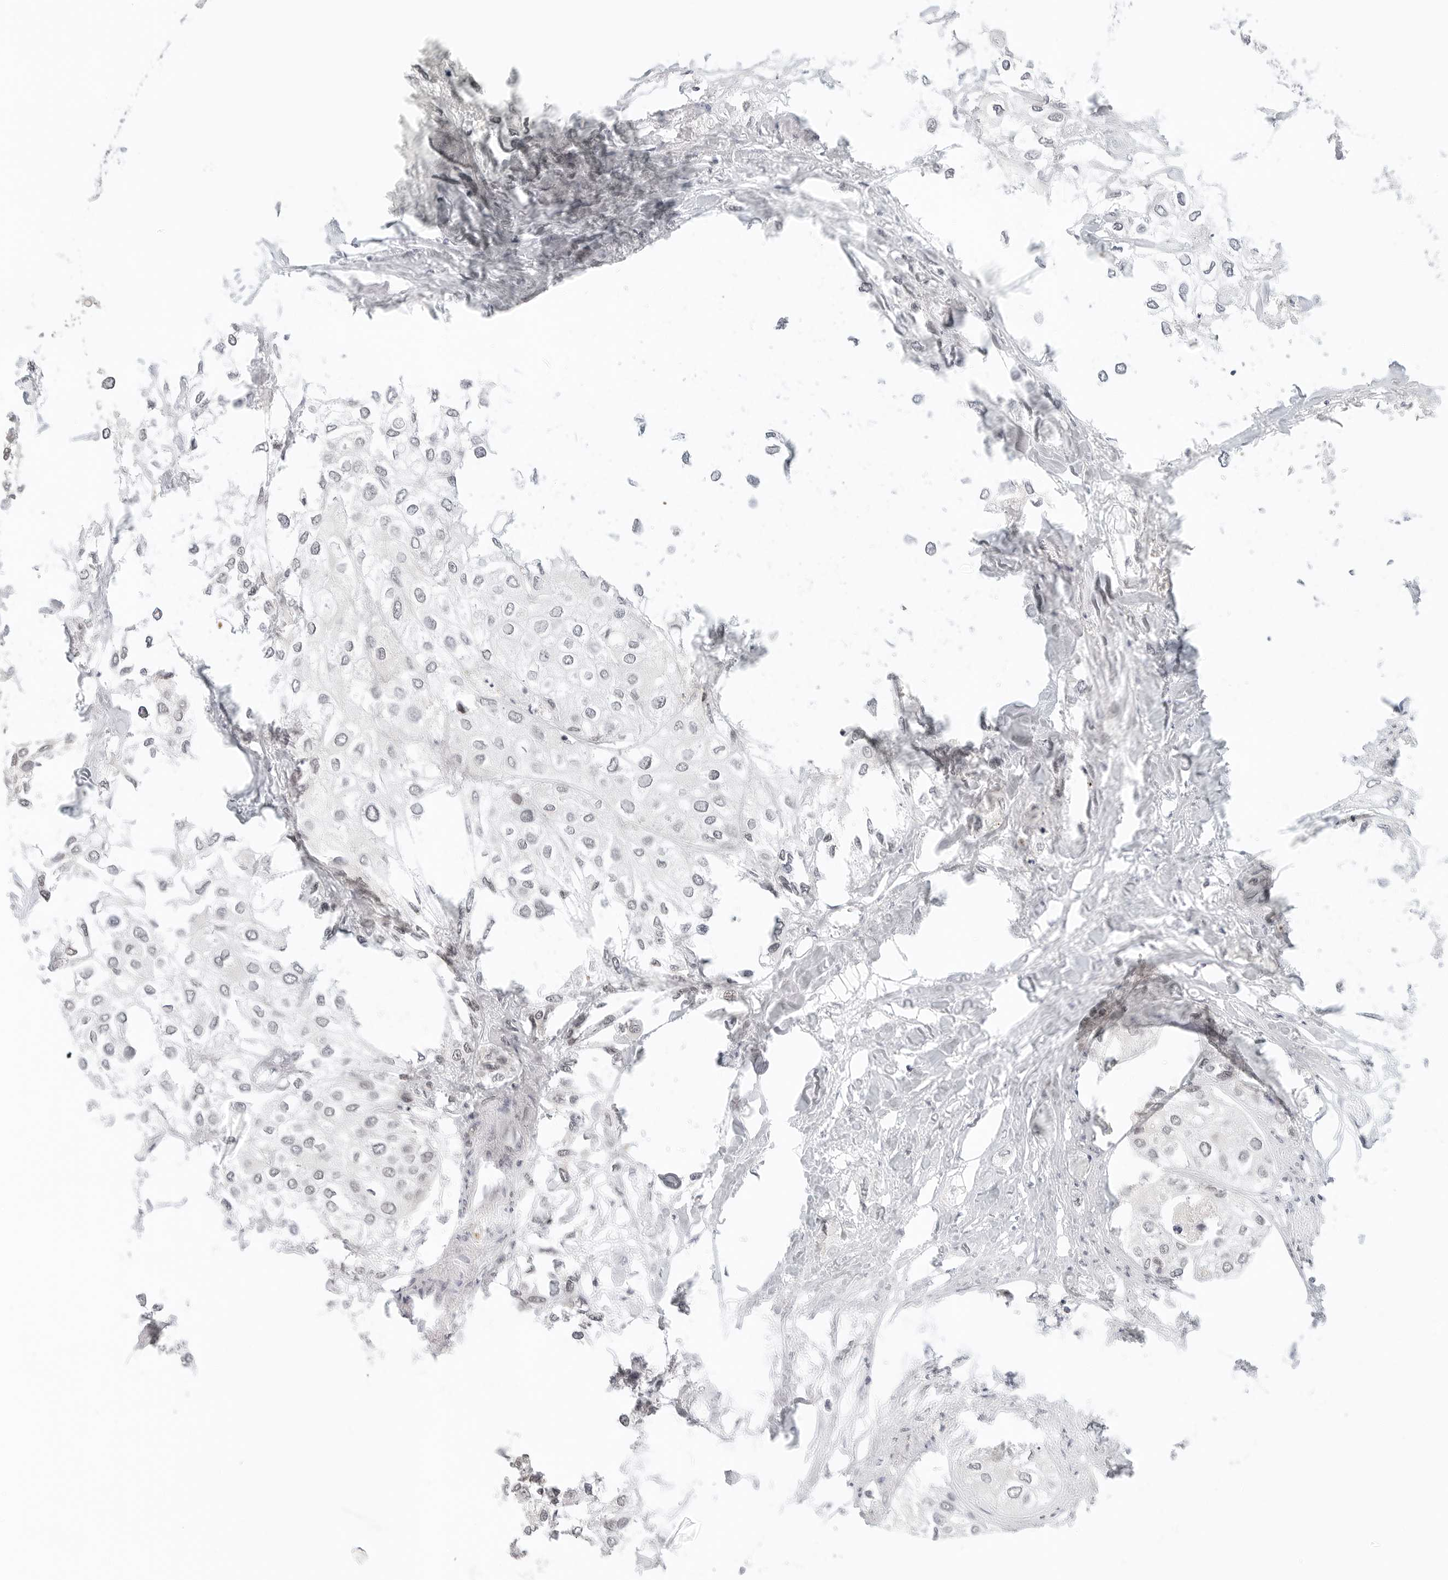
{"staining": {"intensity": "negative", "quantity": "none", "location": "none"}, "tissue": "urothelial cancer", "cell_type": "Tumor cells", "image_type": "cancer", "snomed": [{"axis": "morphology", "description": "Urothelial carcinoma, High grade"}, {"axis": "topography", "description": "Urinary bladder"}], "caption": "Urothelial cancer stained for a protein using immunohistochemistry (IHC) reveals no staining tumor cells.", "gene": "NEO1", "patient": {"sex": "male", "age": 64}}